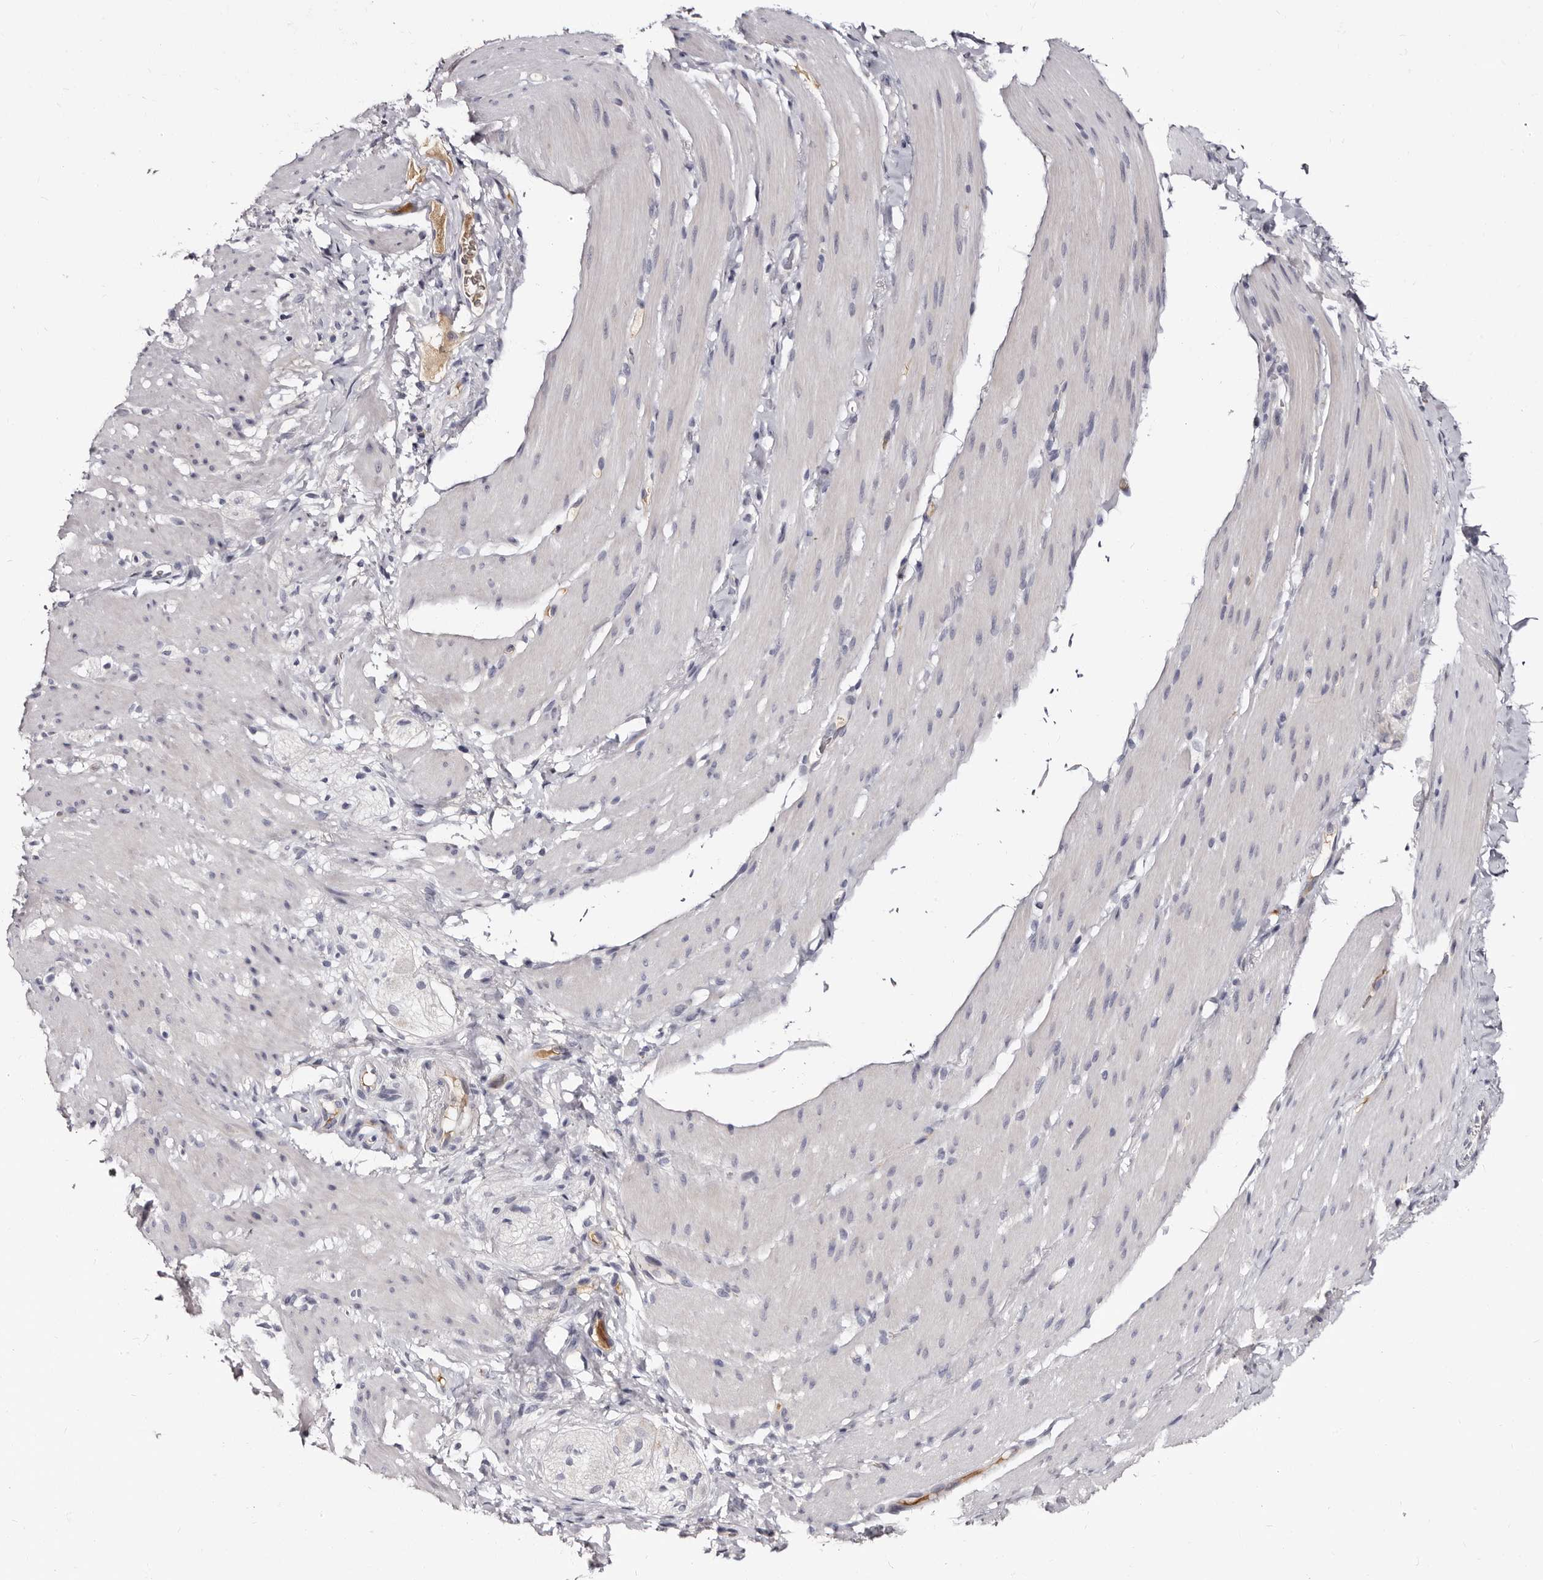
{"staining": {"intensity": "negative", "quantity": "none", "location": "none"}, "tissue": "smooth muscle", "cell_type": "Smooth muscle cells", "image_type": "normal", "snomed": [{"axis": "morphology", "description": "Normal tissue, NOS"}, {"axis": "topography", "description": "Smooth muscle"}, {"axis": "topography", "description": "Small intestine"}], "caption": "Human smooth muscle stained for a protein using IHC reveals no staining in smooth muscle cells.", "gene": "TBC1D22B", "patient": {"sex": "female", "age": 84}}